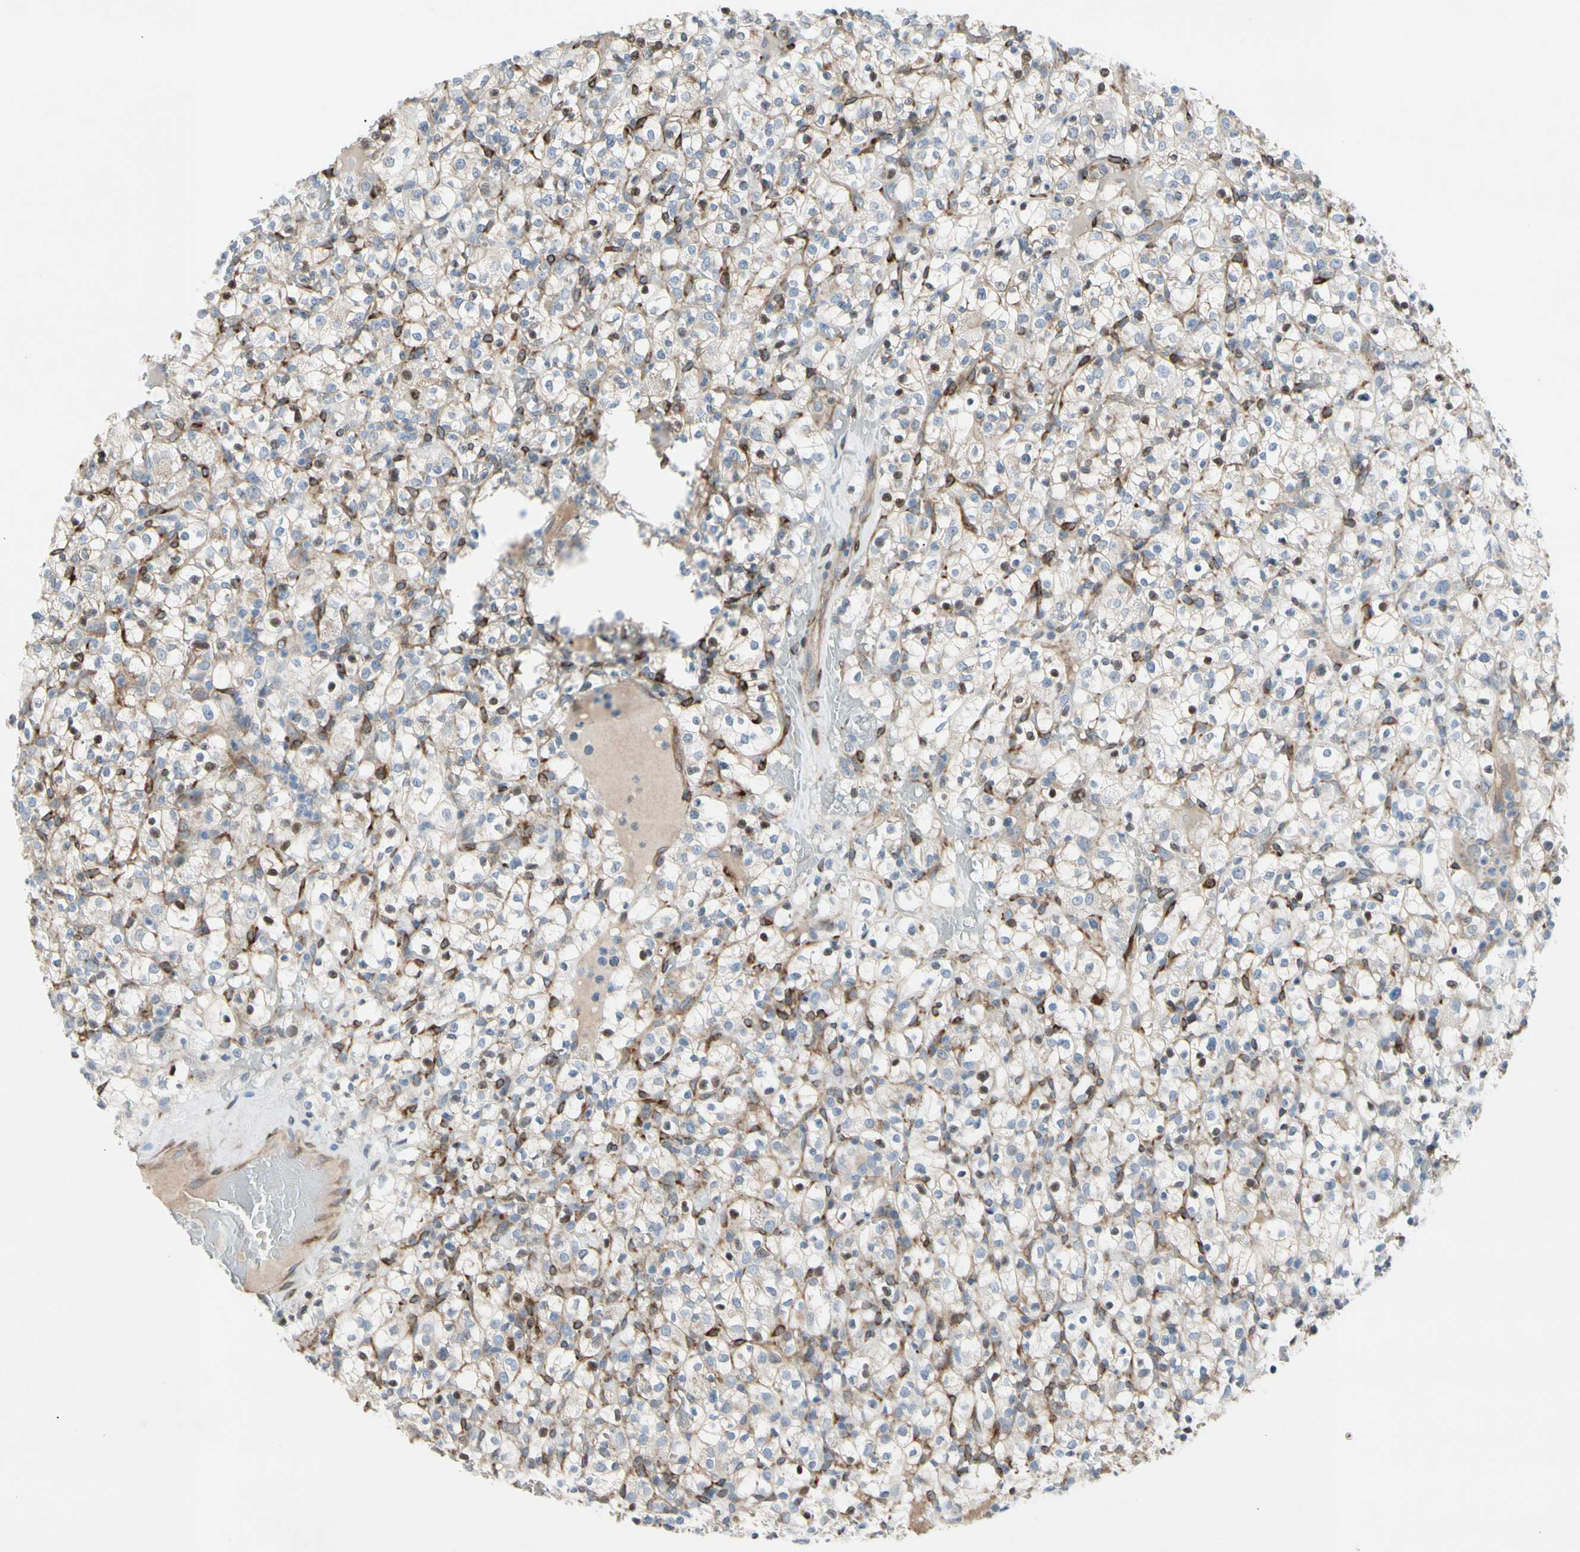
{"staining": {"intensity": "moderate", "quantity": "<25%", "location": "cytoplasmic/membranous"}, "tissue": "renal cancer", "cell_type": "Tumor cells", "image_type": "cancer", "snomed": [{"axis": "morphology", "description": "Normal tissue, NOS"}, {"axis": "morphology", "description": "Adenocarcinoma, NOS"}, {"axis": "topography", "description": "Kidney"}], "caption": "Immunohistochemical staining of human adenocarcinoma (renal) demonstrates low levels of moderate cytoplasmic/membranous expression in about <25% of tumor cells. (Brightfield microscopy of DAB IHC at high magnification).", "gene": "MAP2", "patient": {"sex": "female", "age": 72}}